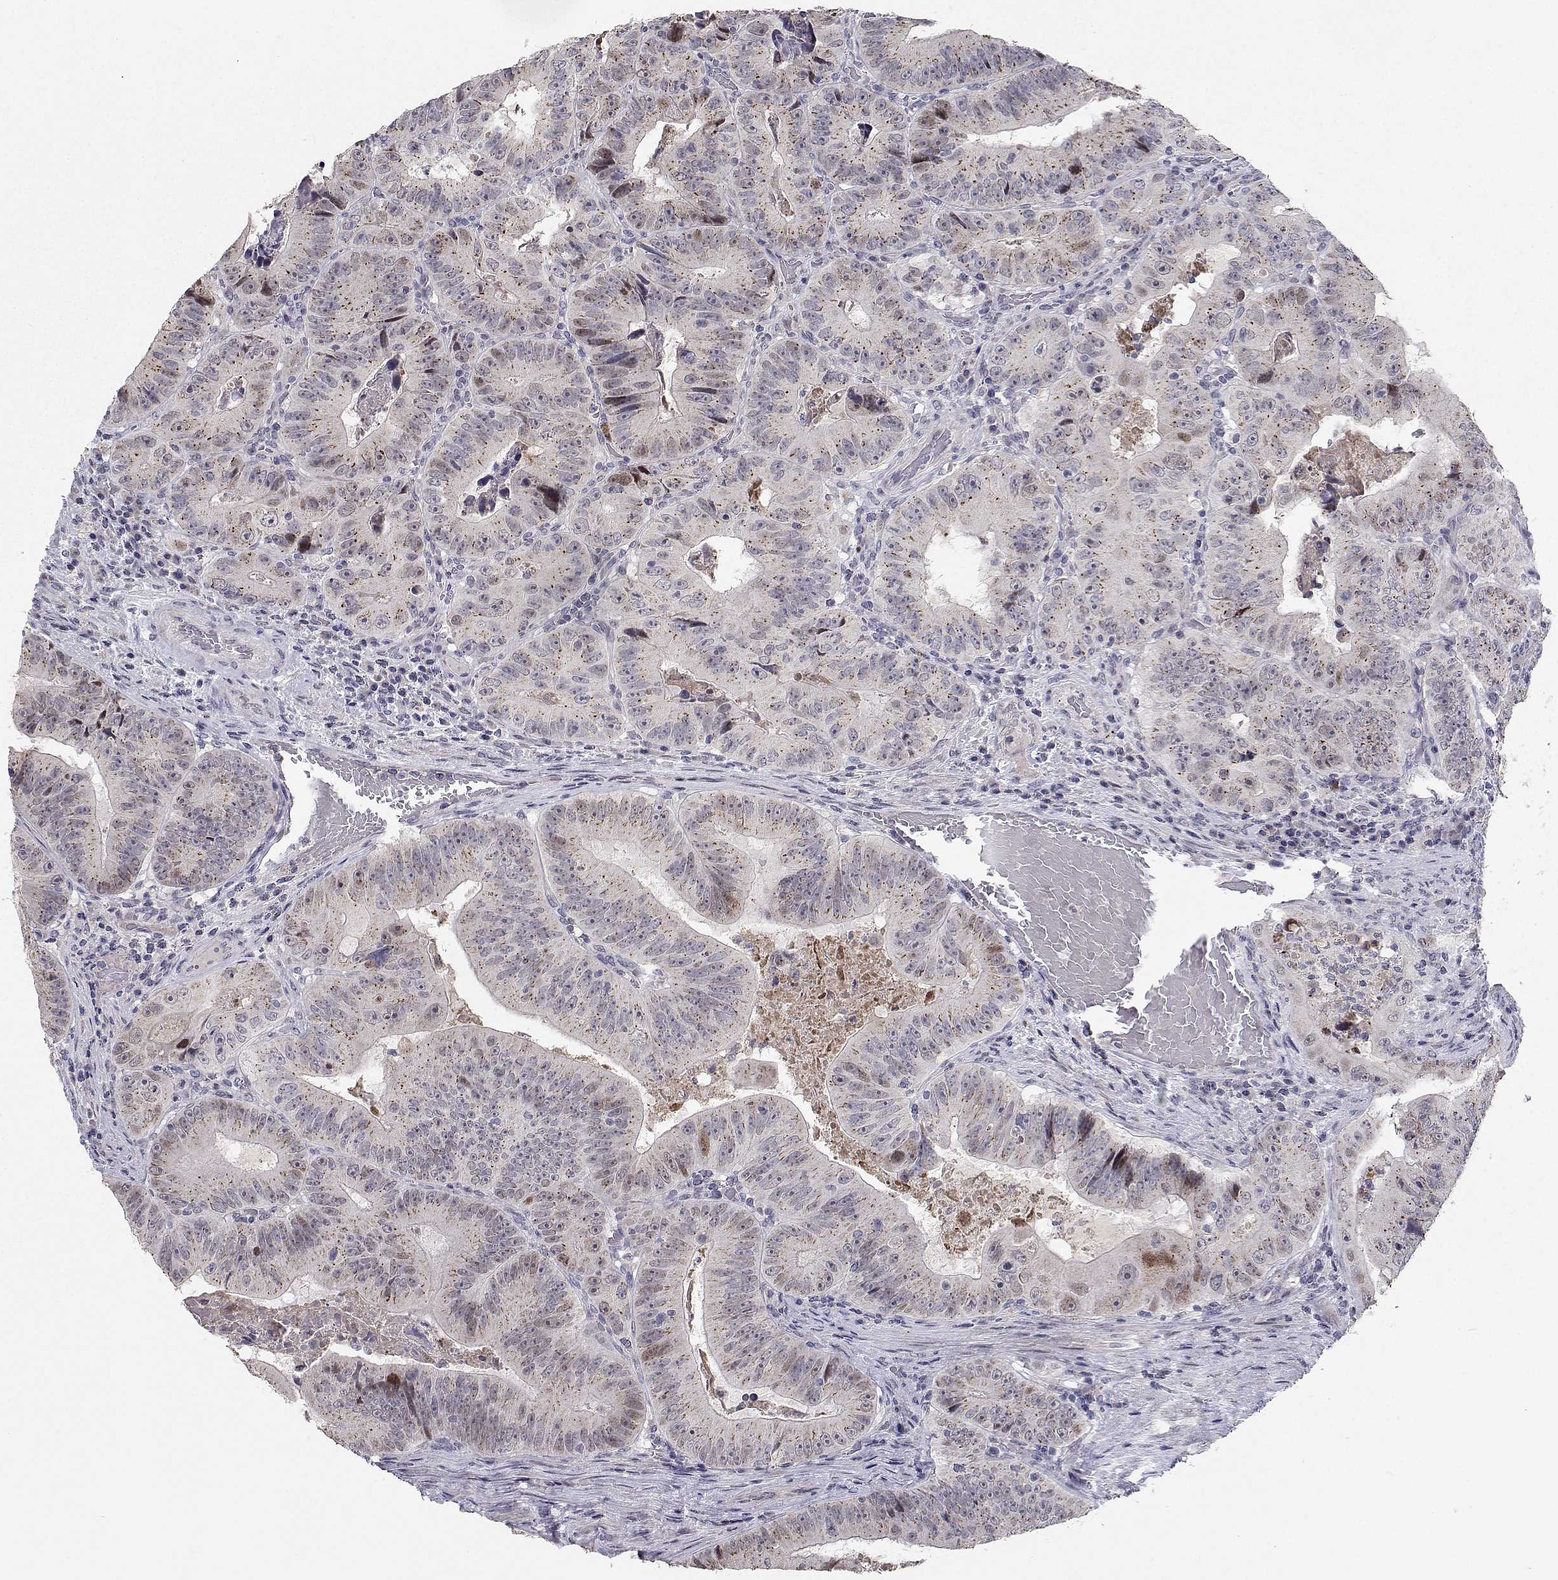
{"staining": {"intensity": "negative", "quantity": "none", "location": "none"}, "tissue": "colorectal cancer", "cell_type": "Tumor cells", "image_type": "cancer", "snomed": [{"axis": "morphology", "description": "Adenocarcinoma, NOS"}, {"axis": "topography", "description": "Colon"}], "caption": "IHC micrograph of neoplastic tissue: colorectal cancer (adenocarcinoma) stained with DAB (3,3'-diaminobenzidine) displays no significant protein expression in tumor cells.", "gene": "RBPJL", "patient": {"sex": "female", "age": 86}}